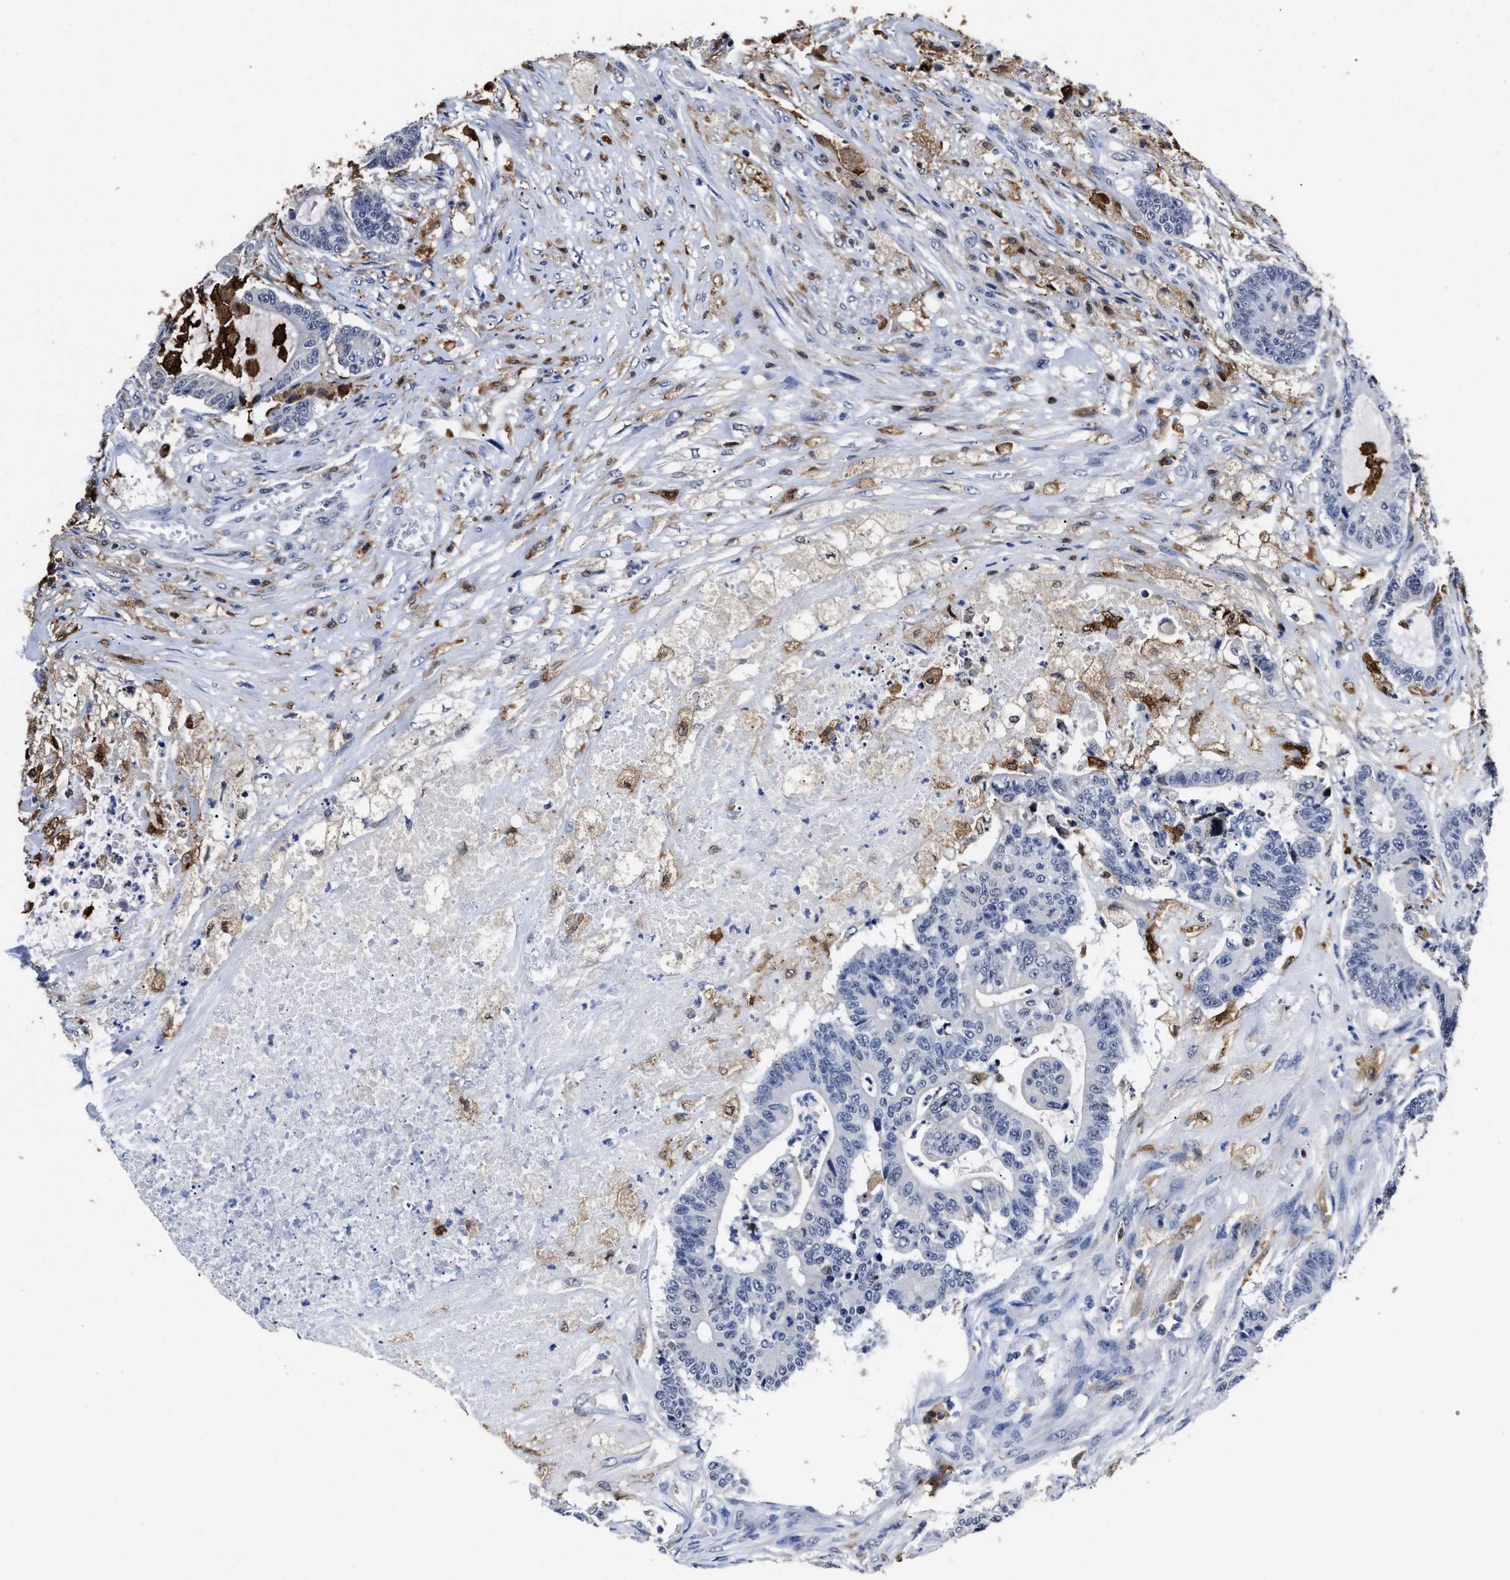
{"staining": {"intensity": "negative", "quantity": "none", "location": "none"}, "tissue": "colorectal cancer", "cell_type": "Tumor cells", "image_type": "cancer", "snomed": [{"axis": "morphology", "description": "Adenocarcinoma, NOS"}, {"axis": "topography", "description": "Colon"}], "caption": "Immunohistochemistry histopathology image of colorectal cancer stained for a protein (brown), which demonstrates no staining in tumor cells. The staining is performed using DAB brown chromogen with nuclei counter-stained in using hematoxylin.", "gene": "PRPF4B", "patient": {"sex": "female", "age": 84}}